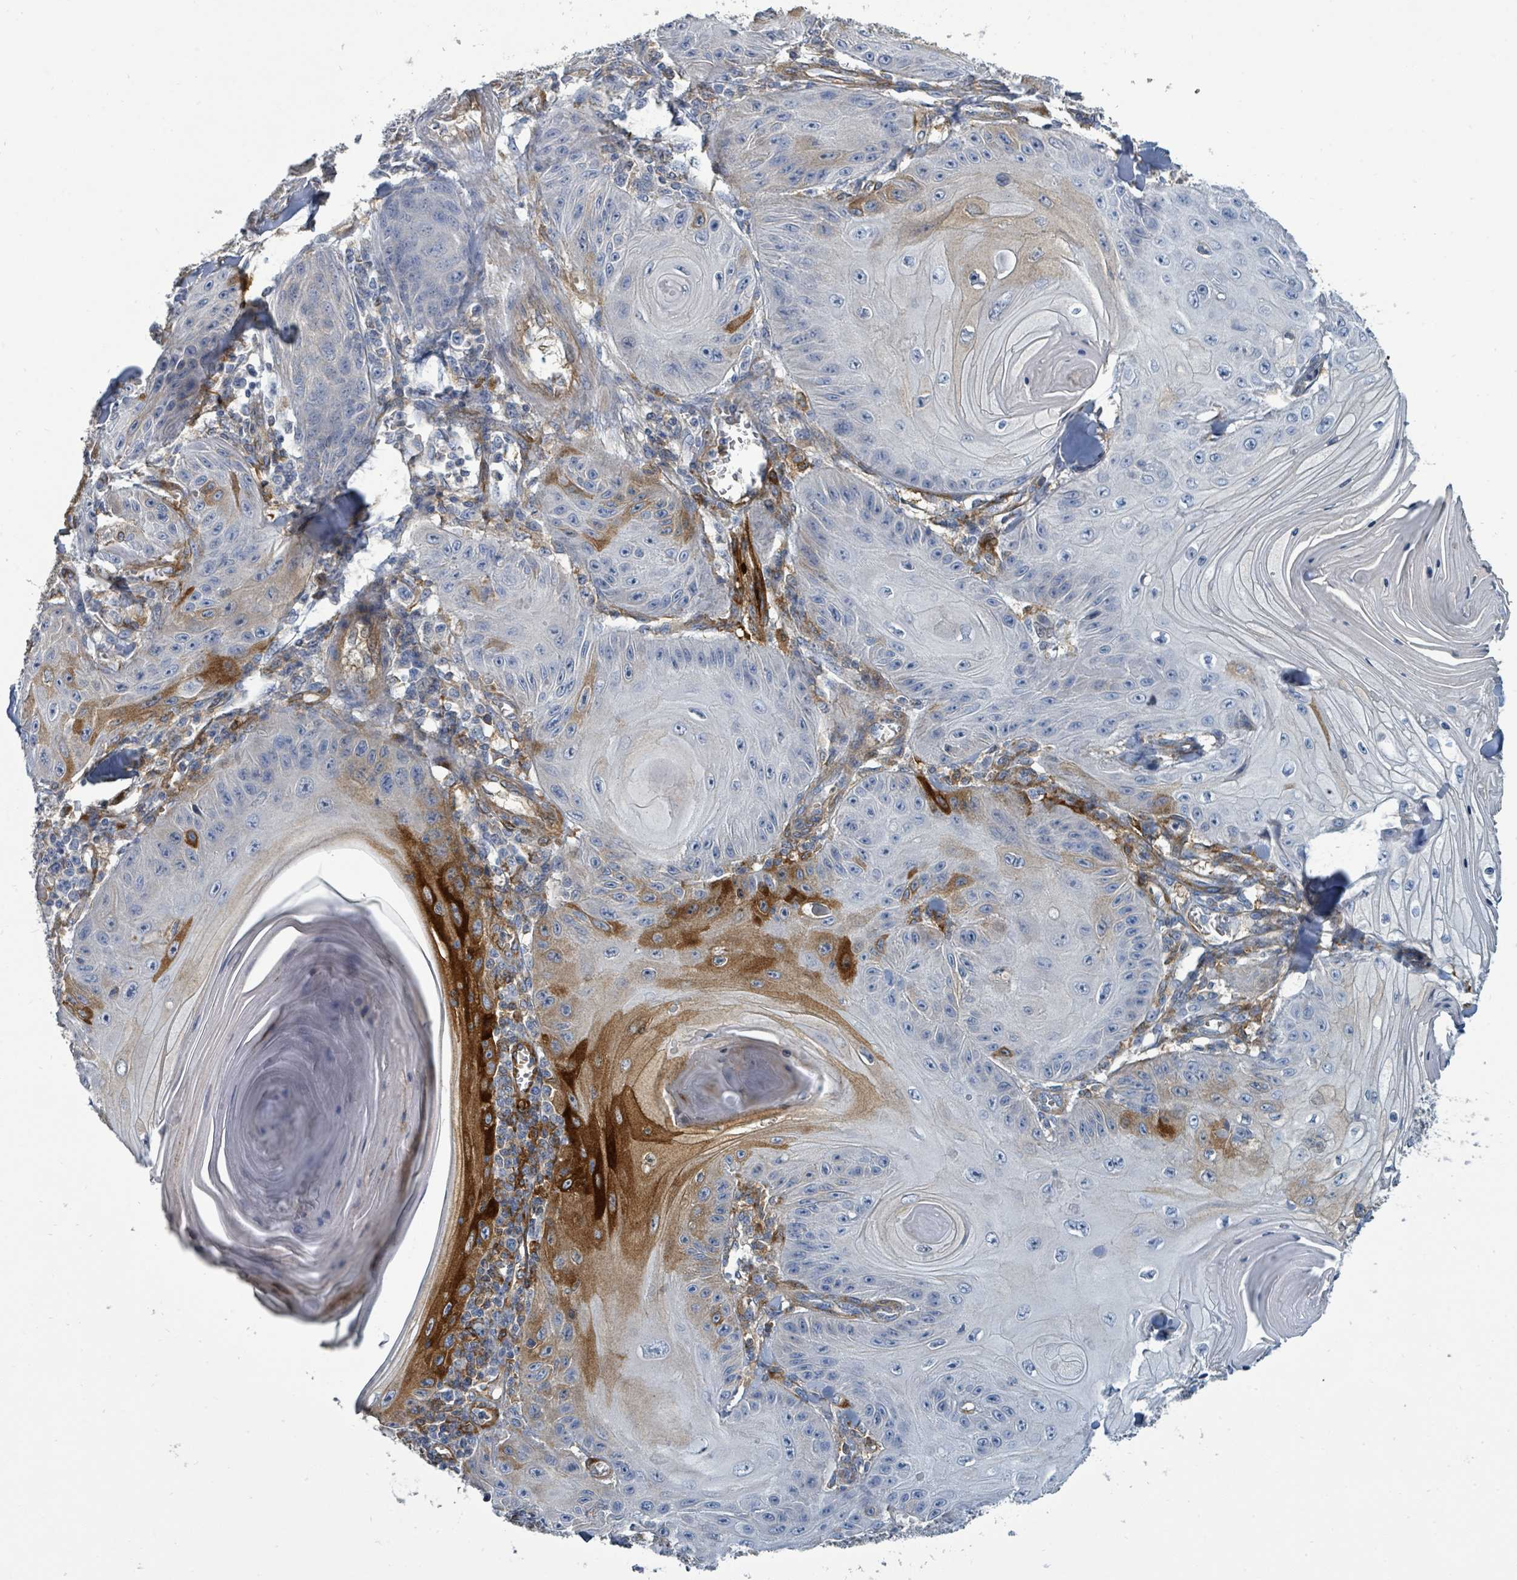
{"staining": {"intensity": "strong", "quantity": "<25%", "location": "cytoplasmic/membranous"}, "tissue": "skin cancer", "cell_type": "Tumor cells", "image_type": "cancer", "snomed": [{"axis": "morphology", "description": "Squamous cell carcinoma, NOS"}, {"axis": "topography", "description": "Skin"}], "caption": "Squamous cell carcinoma (skin) tissue reveals strong cytoplasmic/membranous positivity in about <25% of tumor cells, visualized by immunohistochemistry.", "gene": "IFIT1", "patient": {"sex": "female", "age": 78}}